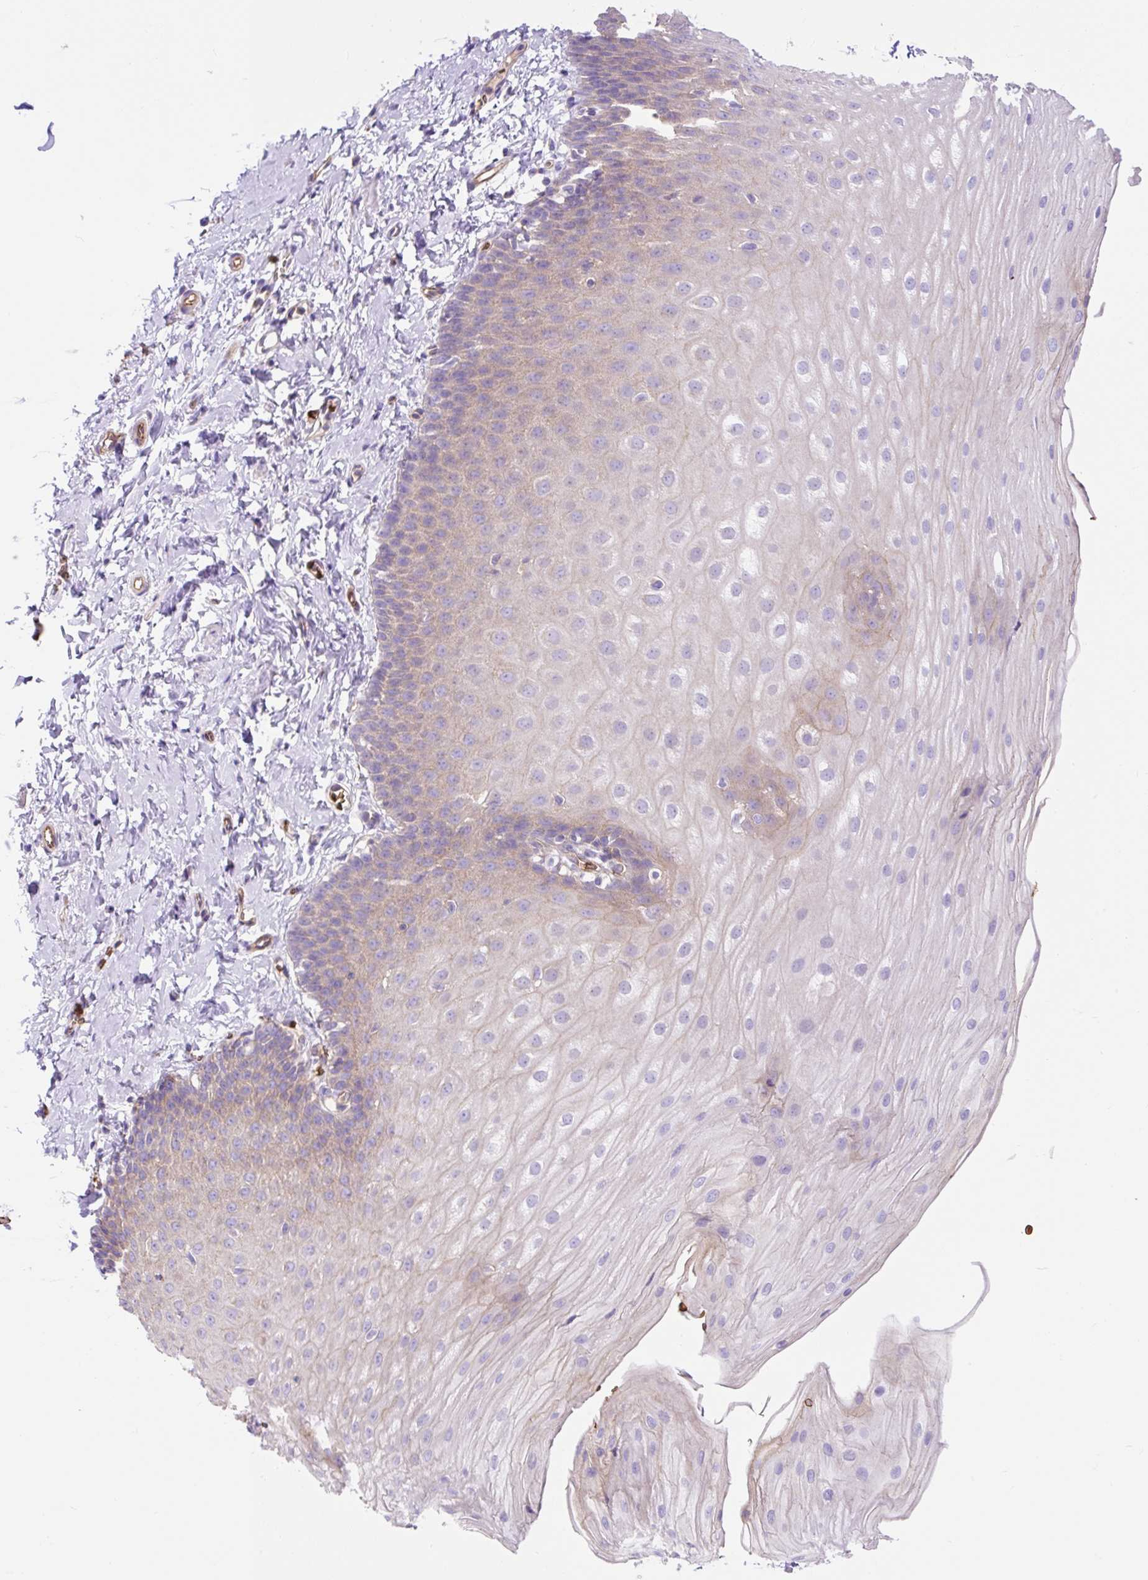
{"staining": {"intensity": "moderate", "quantity": "<25%", "location": "cytoplasmic/membranous"}, "tissue": "esophagus", "cell_type": "Squamous epithelial cells", "image_type": "normal", "snomed": [{"axis": "morphology", "description": "Normal tissue, NOS"}, {"axis": "topography", "description": "Esophagus"}], "caption": "Immunohistochemistry (IHC) micrograph of normal human esophagus stained for a protein (brown), which displays low levels of moderate cytoplasmic/membranous staining in about <25% of squamous epithelial cells.", "gene": "HIP1R", "patient": {"sex": "male", "age": 70}}